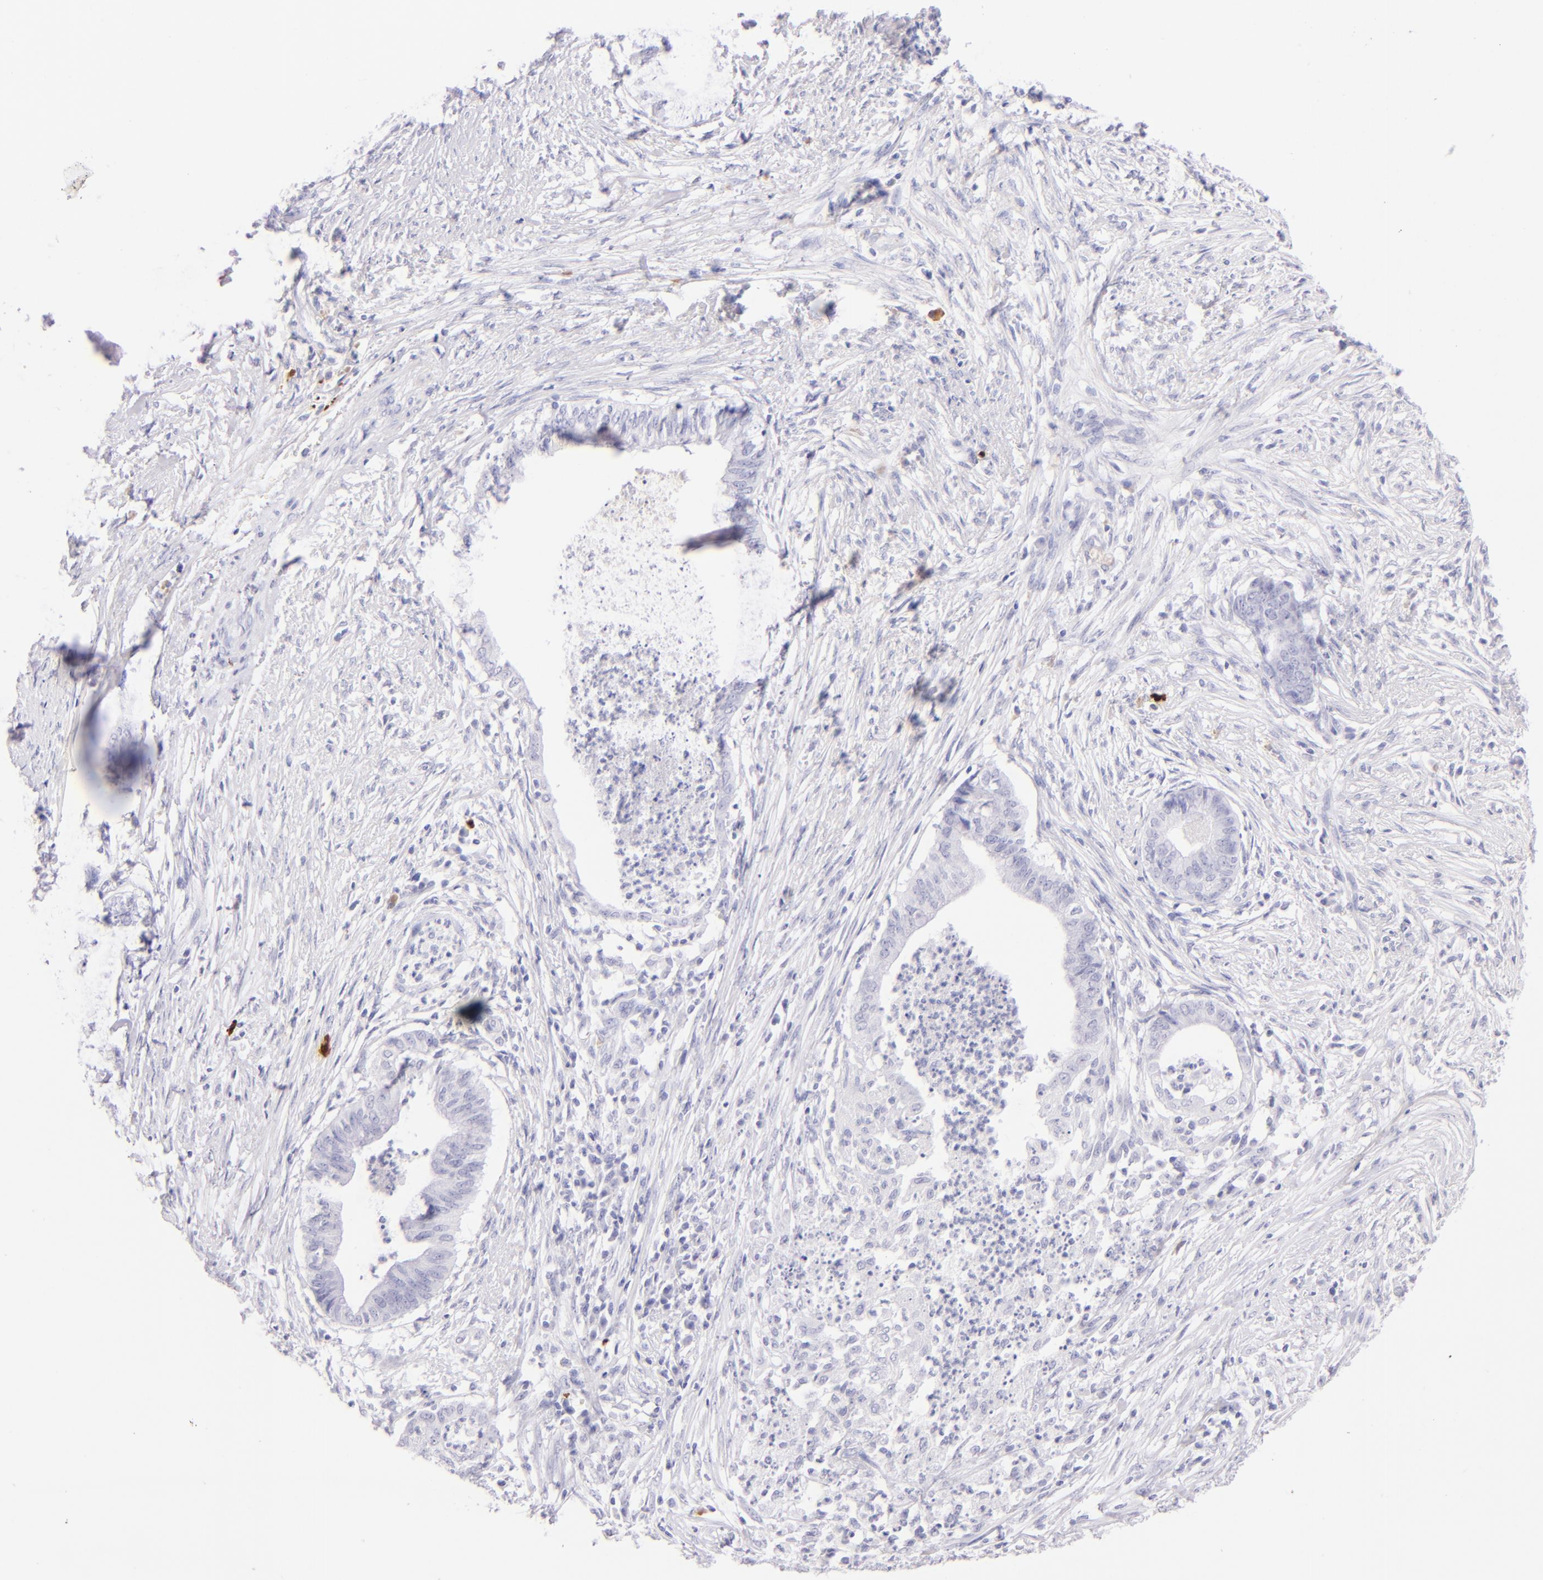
{"staining": {"intensity": "negative", "quantity": "none", "location": "none"}, "tissue": "endometrial cancer", "cell_type": "Tumor cells", "image_type": "cancer", "snomed": [{"axis": "morphology", "description": "Necrosis, NOS"}, {"axis": "morphology", "description": "Adenocarcinoma, NOS"}, {"axis": "topography", "description": "Endometrium"}], "caption": "Human endometrial cancer stained for a protein using immunohistochemistry demonstrates no expression in tumor cells.", "gene": "SDC1", "patient": {"sex": "female", "age": 79}}